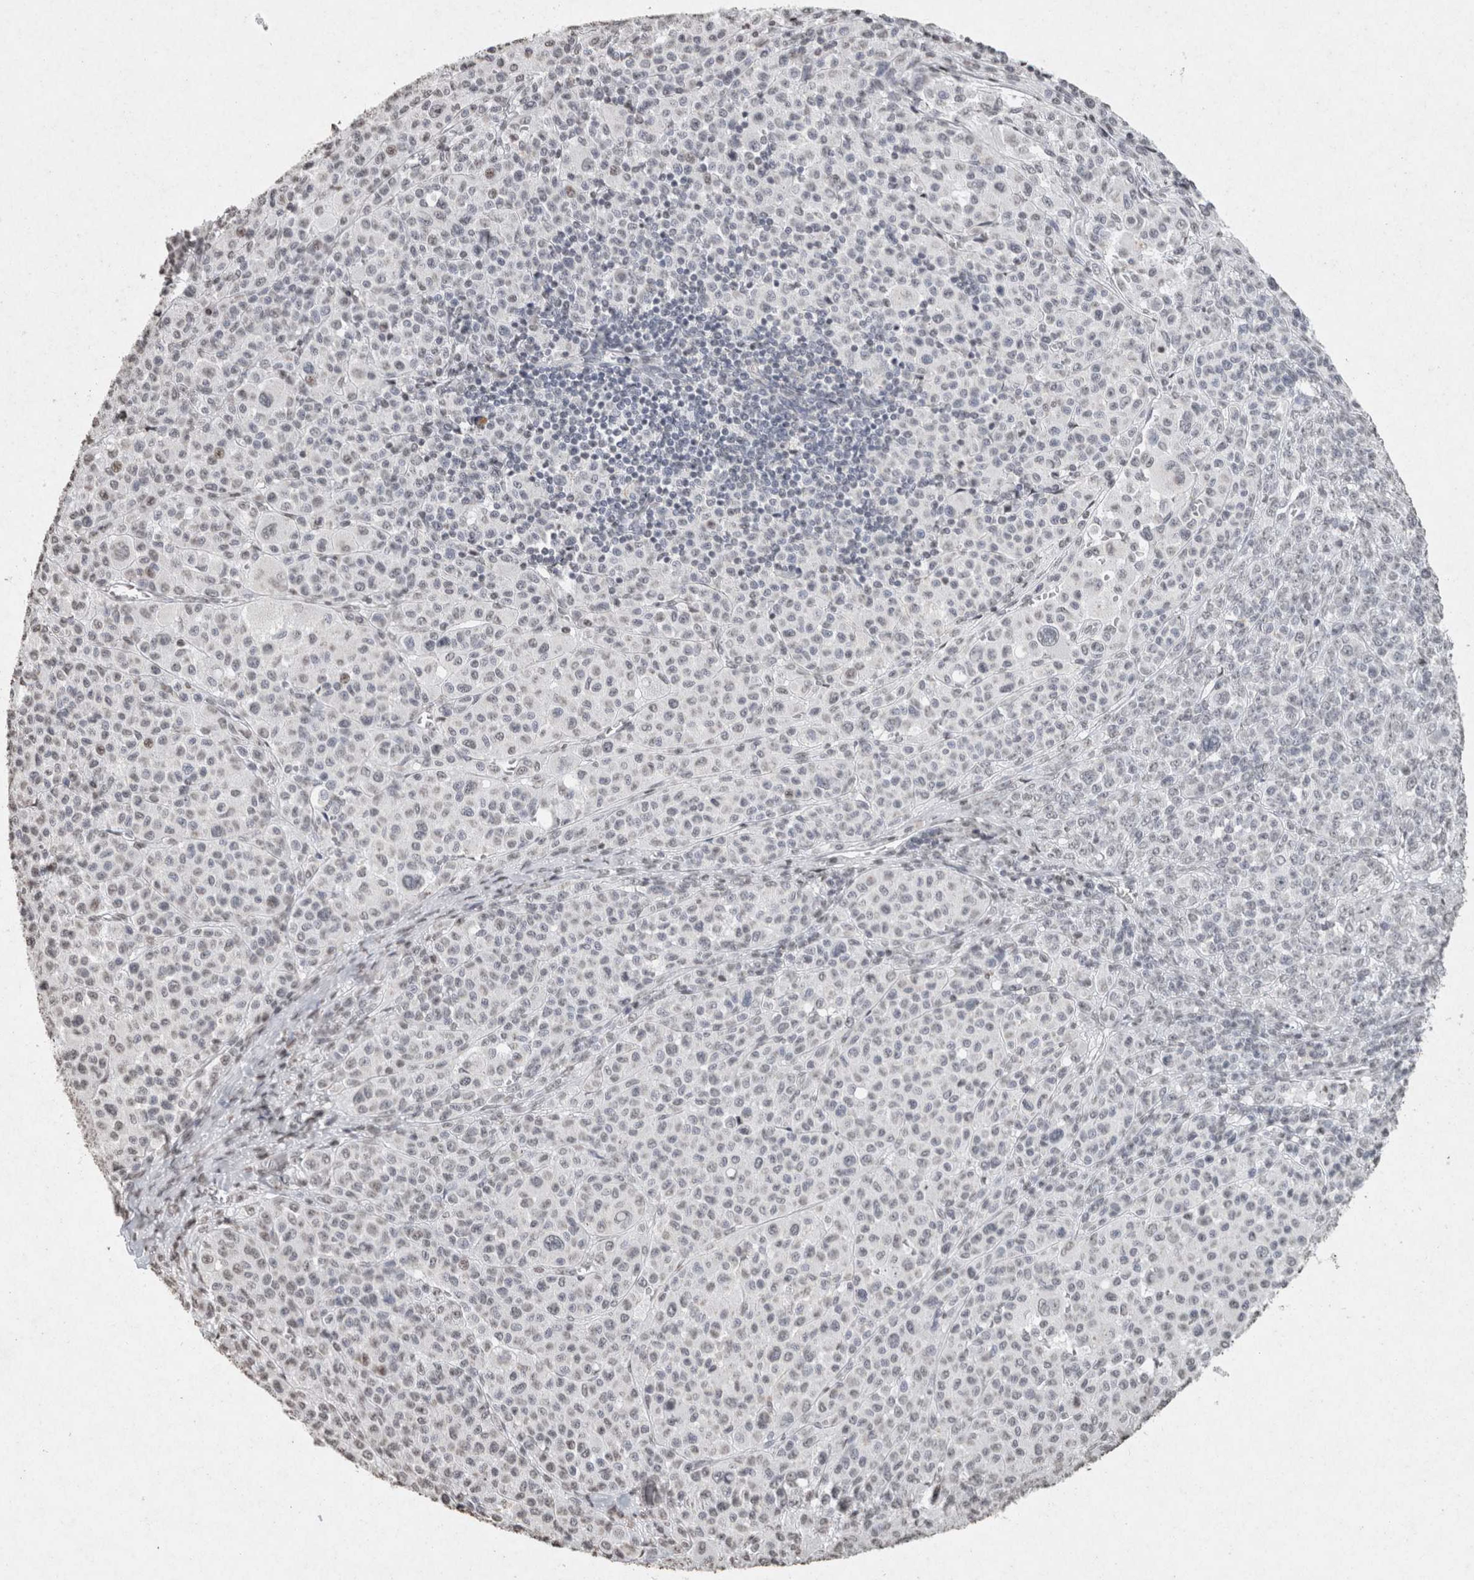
{"staining": {"intensity": "negative", "quantity": "none", "location": "none"}, "tissue": "melanoma", "cell_type": "Tumor cells", "image_type": "cancer", "snomed": [{"axis": "morphology", "description": "Malignant melanoma, Metastatic site"}, {"axis": "topography", "description": "Skin"}], "caption": "The photomicrograph reveals no staining of tumor cells in malignant melanoma (metastatic site). (Stains: DAB (3,3'-diaminobenzidine) immunohistochemistry with hematoxylin counter stain, Microscopy: brightfield microscopy at high magnification).", "gene": "CNTN1", "patient": {"sex": "female", "age": 74}}